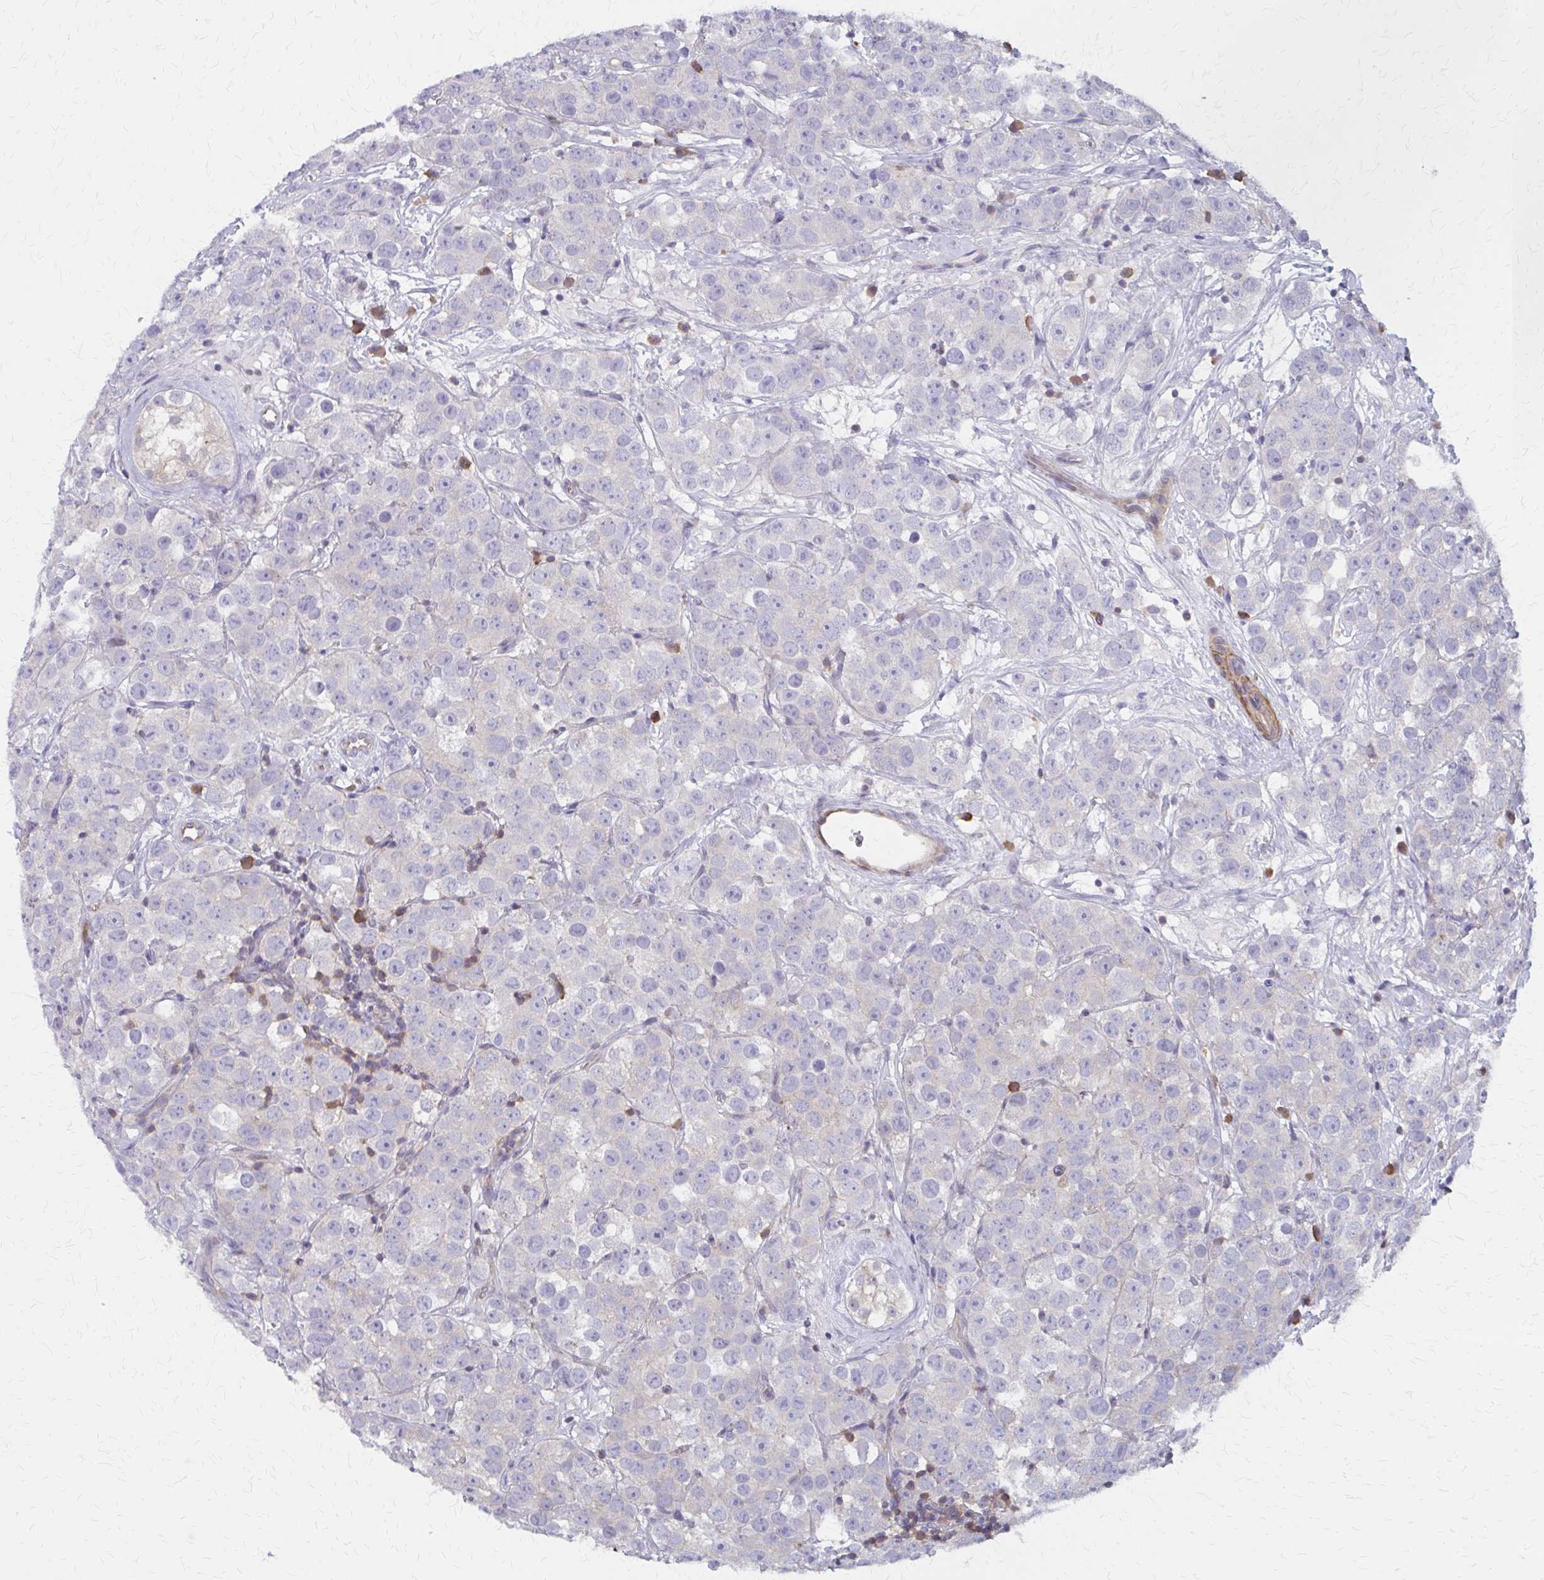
{"staining": {"intensity": "negative", "quantity": "none", "location": "none"}, "tissue": "testis cancer", "cell_type": "Tumor cells", "image_type": "cancer", "snomed": [{"axis": "morphology", "description": "Seminoma, NOS"}, {"axis": "topography", "description": "Testis"}], "caption": "DAB (3,3'-diaminobenzidine) immunohistochemical staining of human testis cancer (seminoma) demonstrates no significant positivity in tumor cells.", "gene": "IFI44L", "patient": {"sex": "male", "age": 28}}